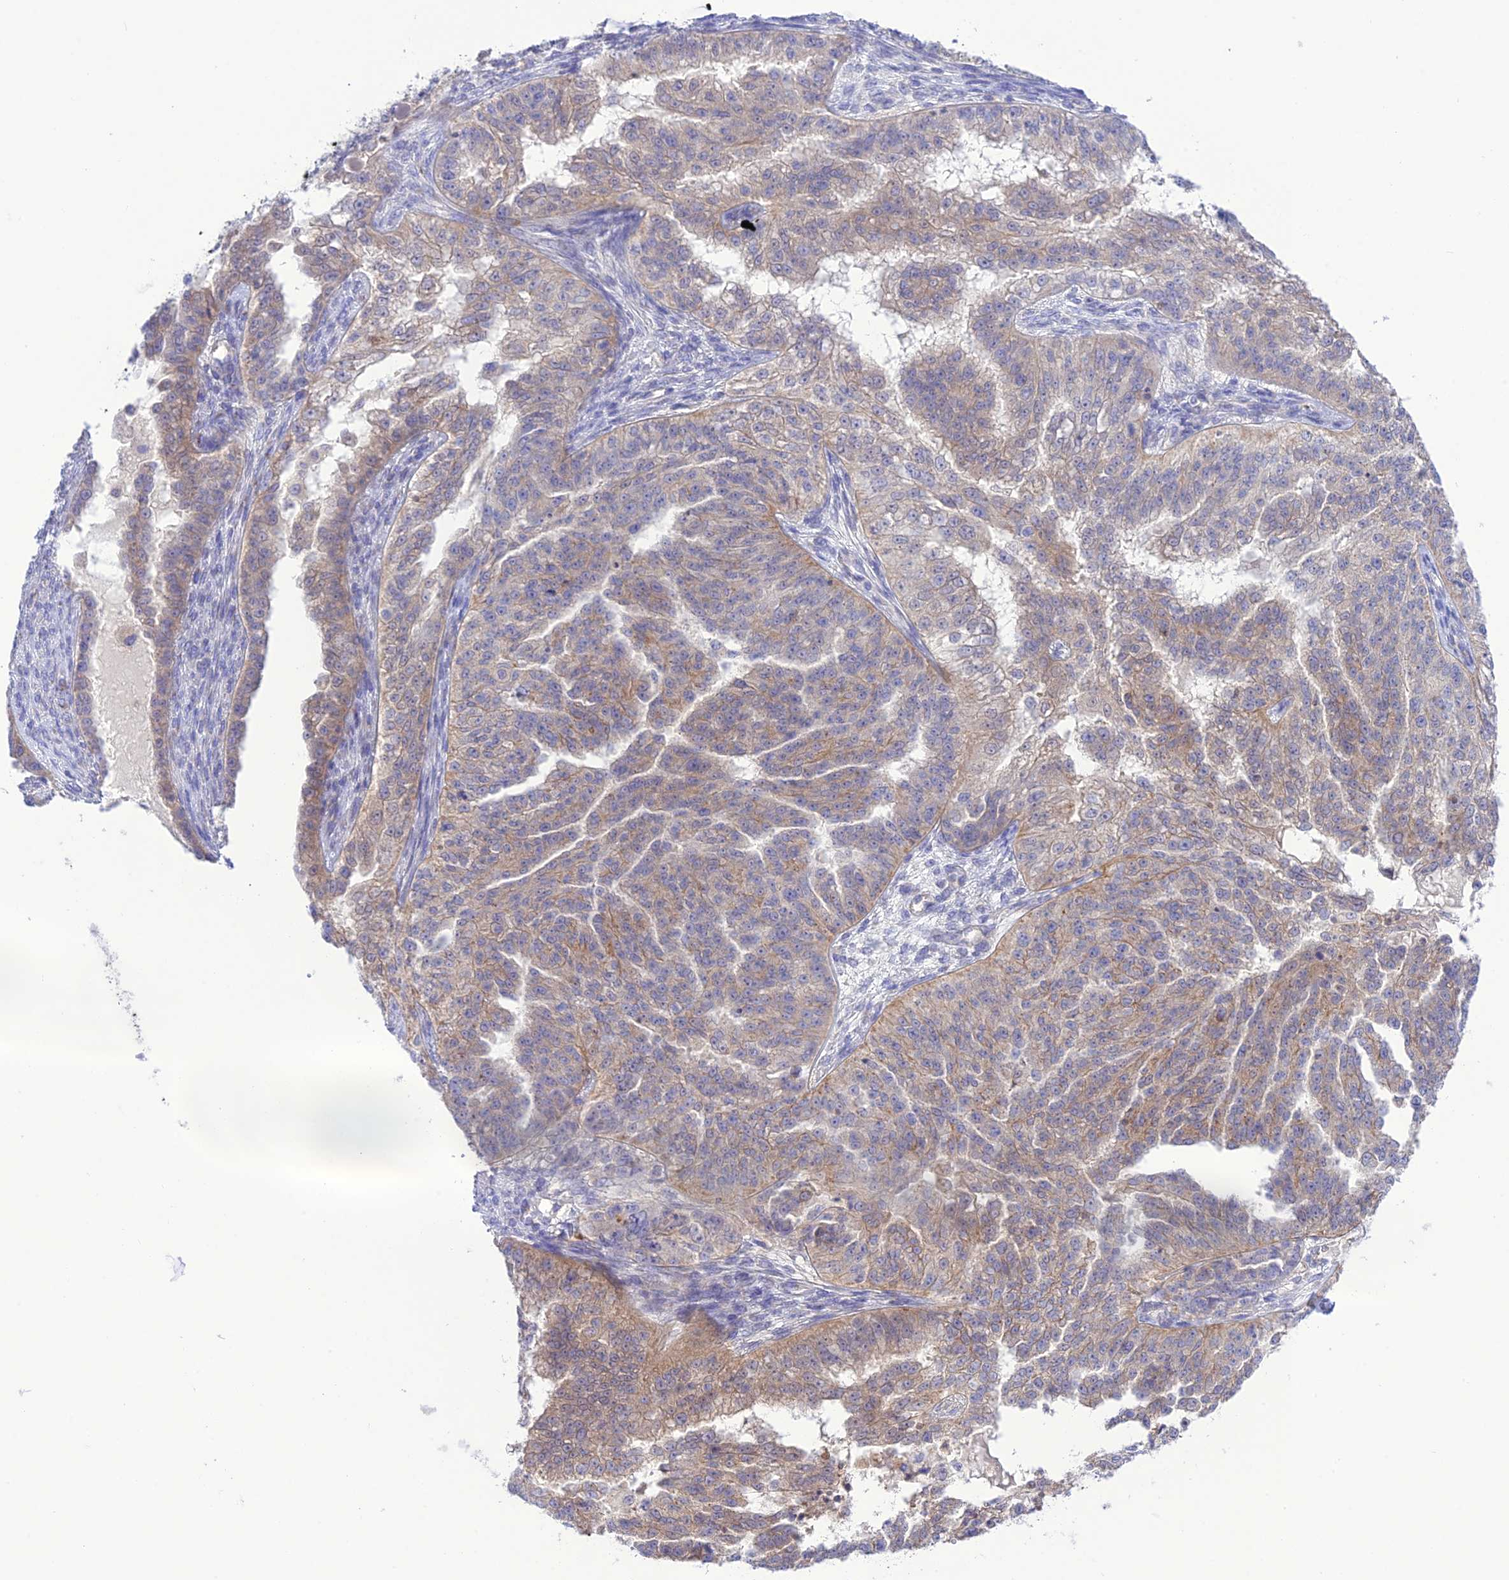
{"staining": {"intensity": "weak", "quantity": "25%-75%", "location": "cytoplasmic/membranous"}, "tissue": "ovarian cancer", "cell_type": "Tumor cells", "image_type": "cancer", "snomed": [{"axis": "morphology", "description": "Cystadenocarcinoma, serous, NOS"}, {"axis": "topography", "description": "Ovary"}], "caption": "The immunohistochemical stain labels weak cytoplasmic/membranous expression in tumor cells of serous cystadenocarcinoma (ovarian) tissue.", "gene": "CHSY3", "patient": {"sex": "female", "age": 58}}